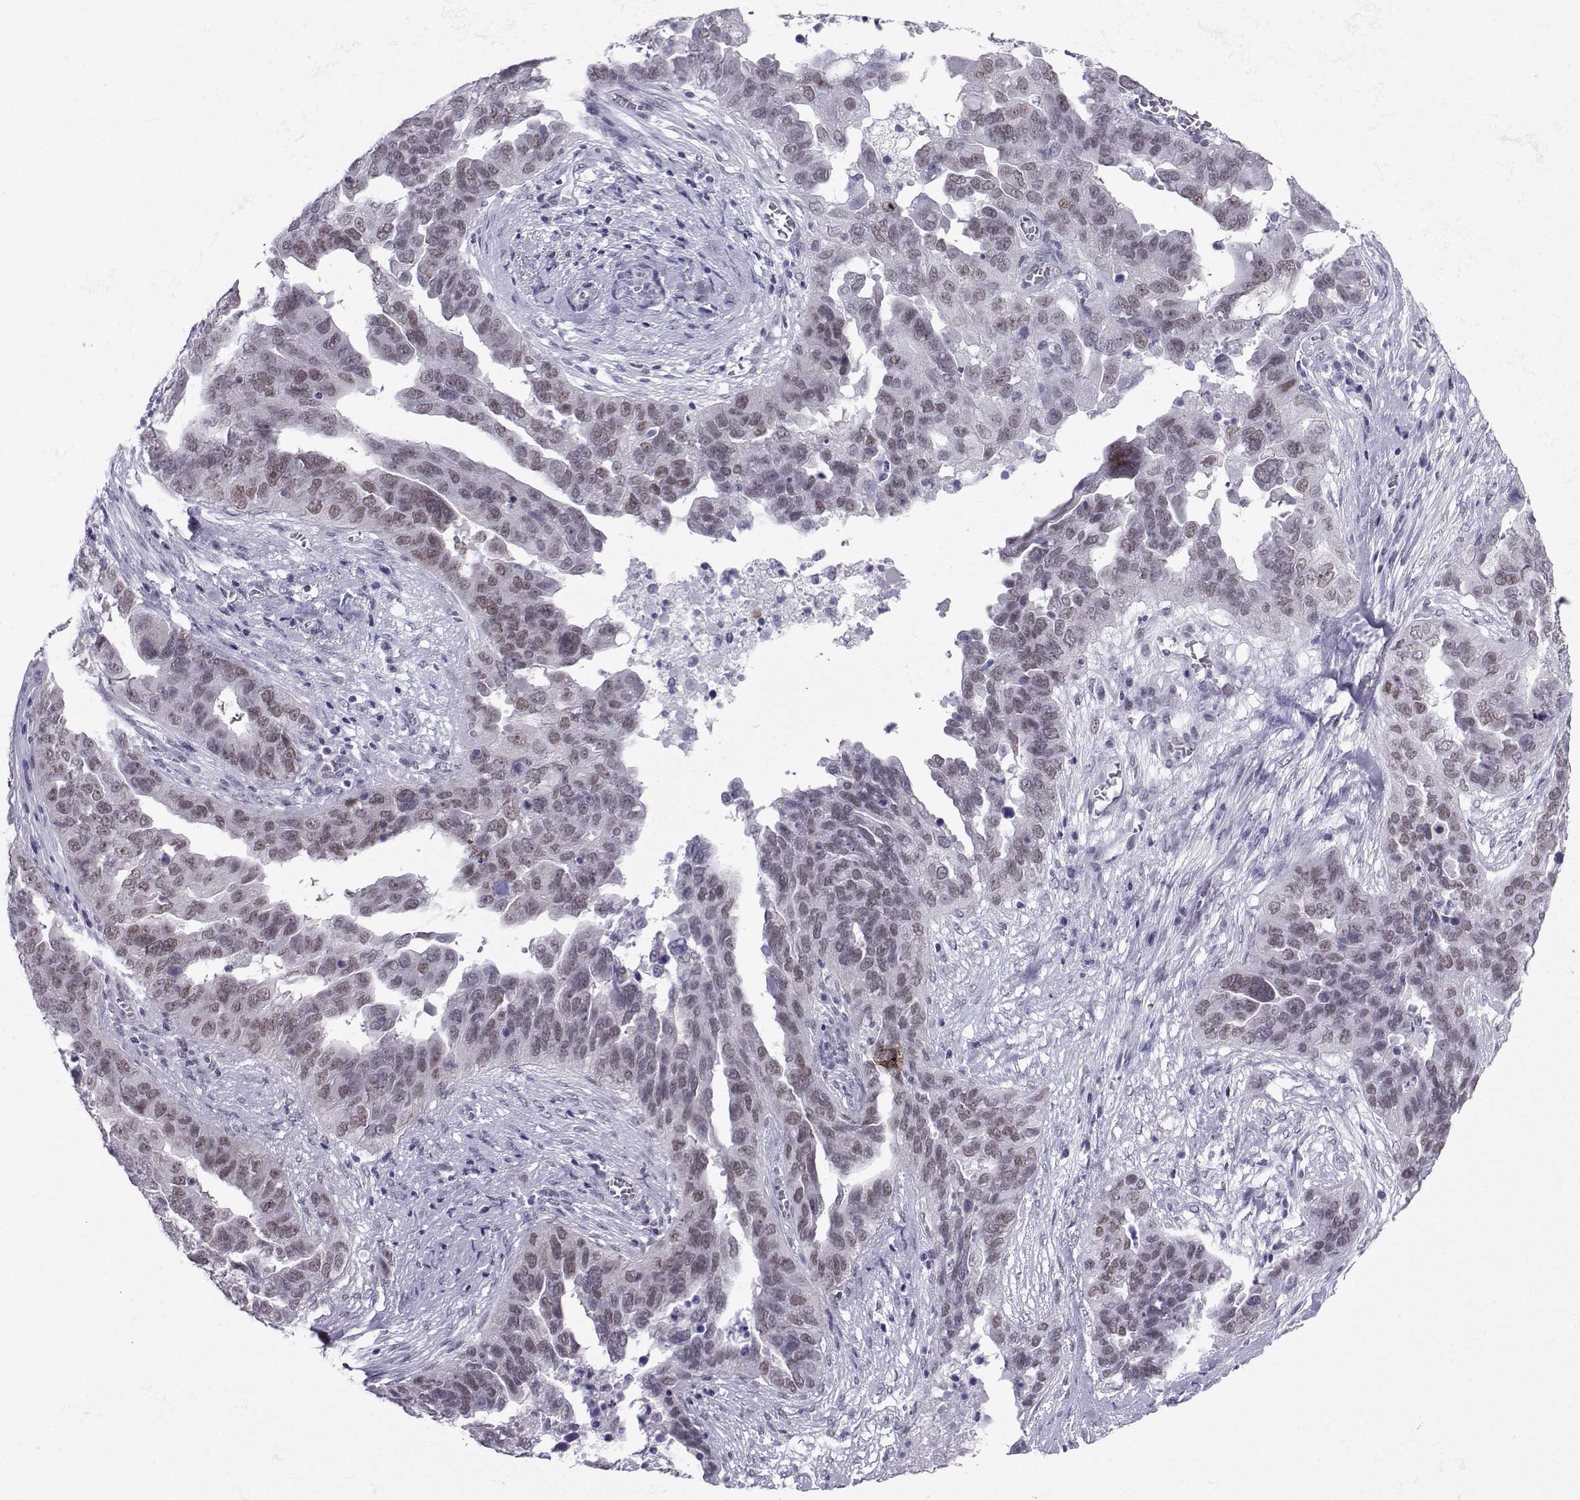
{"staining": {"intensity": "weak", "quantity": "<25%", "location": "nuclear"}, "tissue": "ovarian cancer", "cell_type": "Tumor cells", "image_type": "cancer", "snomed": [{"axis": "morphology", "description": "Carcinoma, endometroid"}, {"axis": "topography", "description": "Soft tissue"}, {"axis": "topography", "description": "Ovary"}], "caption": "Protein analysis of ovarian endometroid carcinoma displays no significant staining in tumor cells. (Stains: DAB IHC with hematoxylin counter stain, Microscopy: brightfield microscopy at high magnification).", "gene": "LORICRIN", "patient": {"sex": "female", "age": 52}}